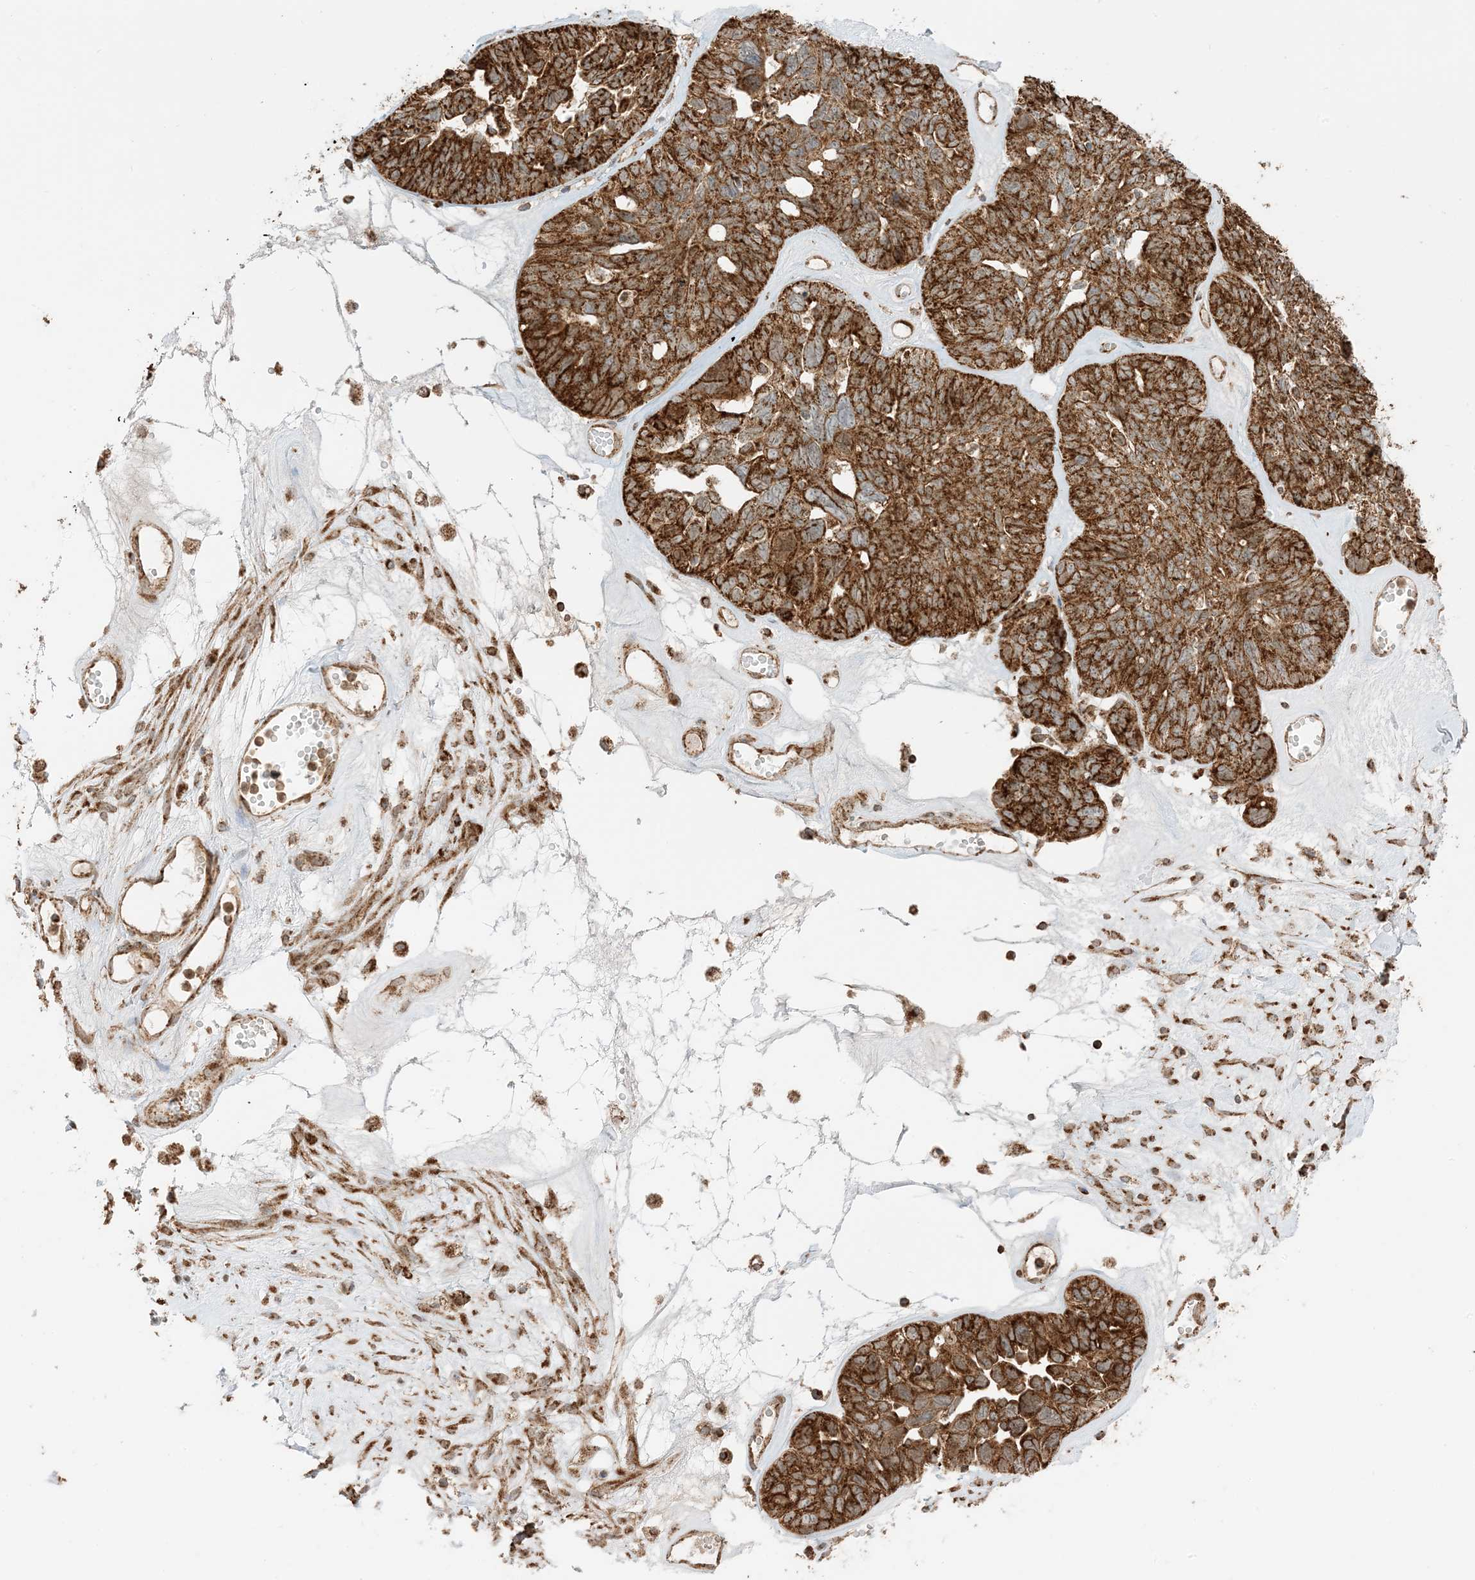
{"staining": {"intensity": "strong", "quantity": ">75%", "location": "cytoplasmic/membranous"}, "tissue": "ovarian cancer", "cell_type": "Tumor cells", "image_type": "cancer", "snomed": [{"axis": "morphology", "description": "Cystadenocarcinoma, serous, NOS"}, {"axis": "topography", "description": "Ovary"}], "caption": "This micrograph displays ovarian cancer stained with IHC to label a protein in brown. The cytoplasmic/membranous of tumor cells show strong positivity for the protein. Nuclei are counter-stained blue.", "gene": "N4BP3", "patient": {"sex": "female", "age": 79}}